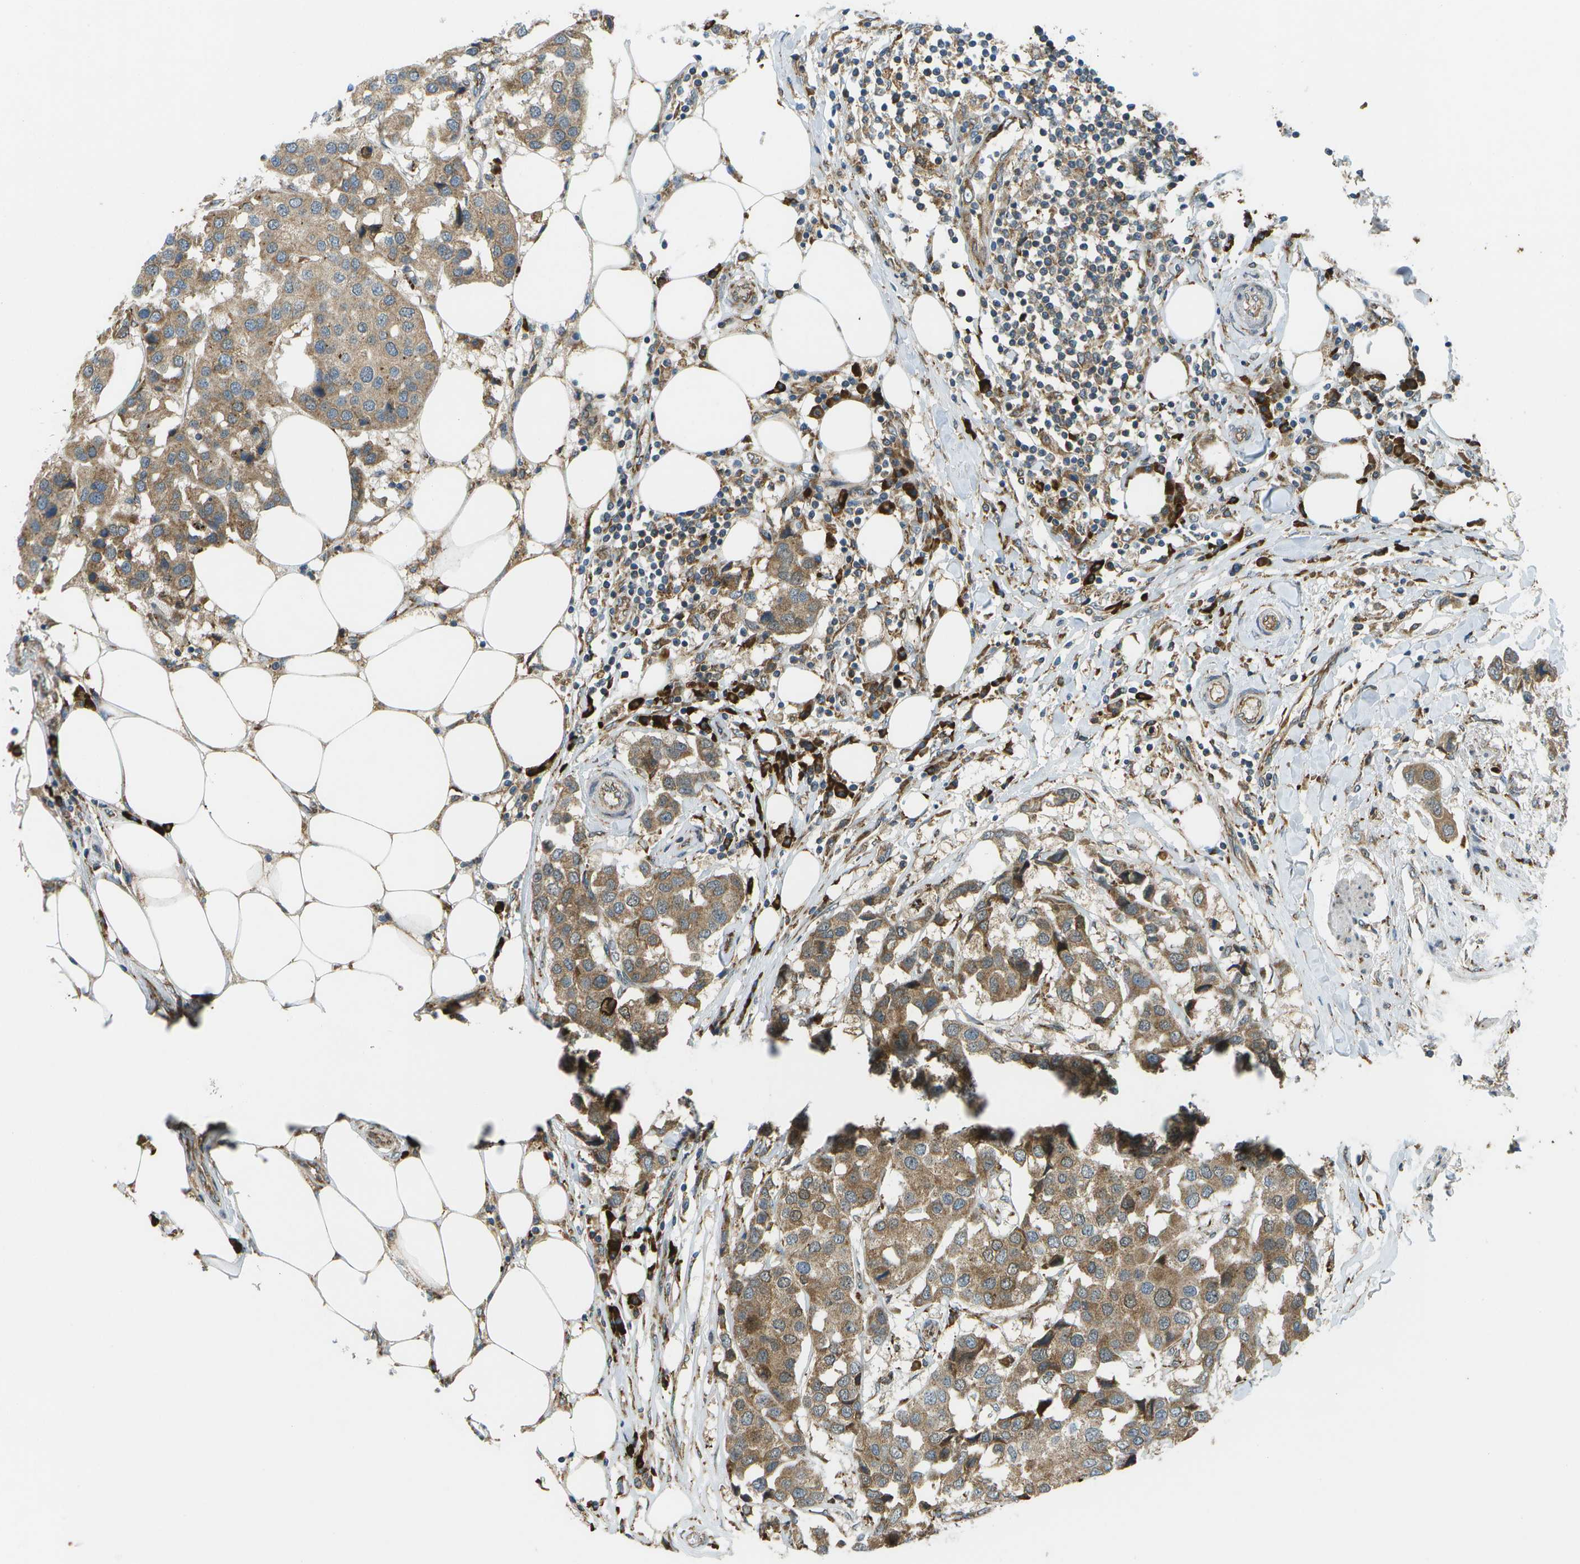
{"staining": {"intensity": "moderate", "quantity": ">75%", "location": "cytoplasmic/membranous"}, "tissue": "breast cancer", "cell_type": "Tumor cells", "image_type": "cancer", "snomed": [{"axis": "morphology", "description": "Duct carcinoma"}, {"axis": "topography", "description": "Breast"}], "caption": "Infiltrating ductal carcinoma (breast) was stained to show a protein in brown. There is medium levels of moderate cytoplasmic/membranous positivity in about >75% of tumor cells.", "gene": "USP30", "patient": {"sex": "female", "age": 80}}